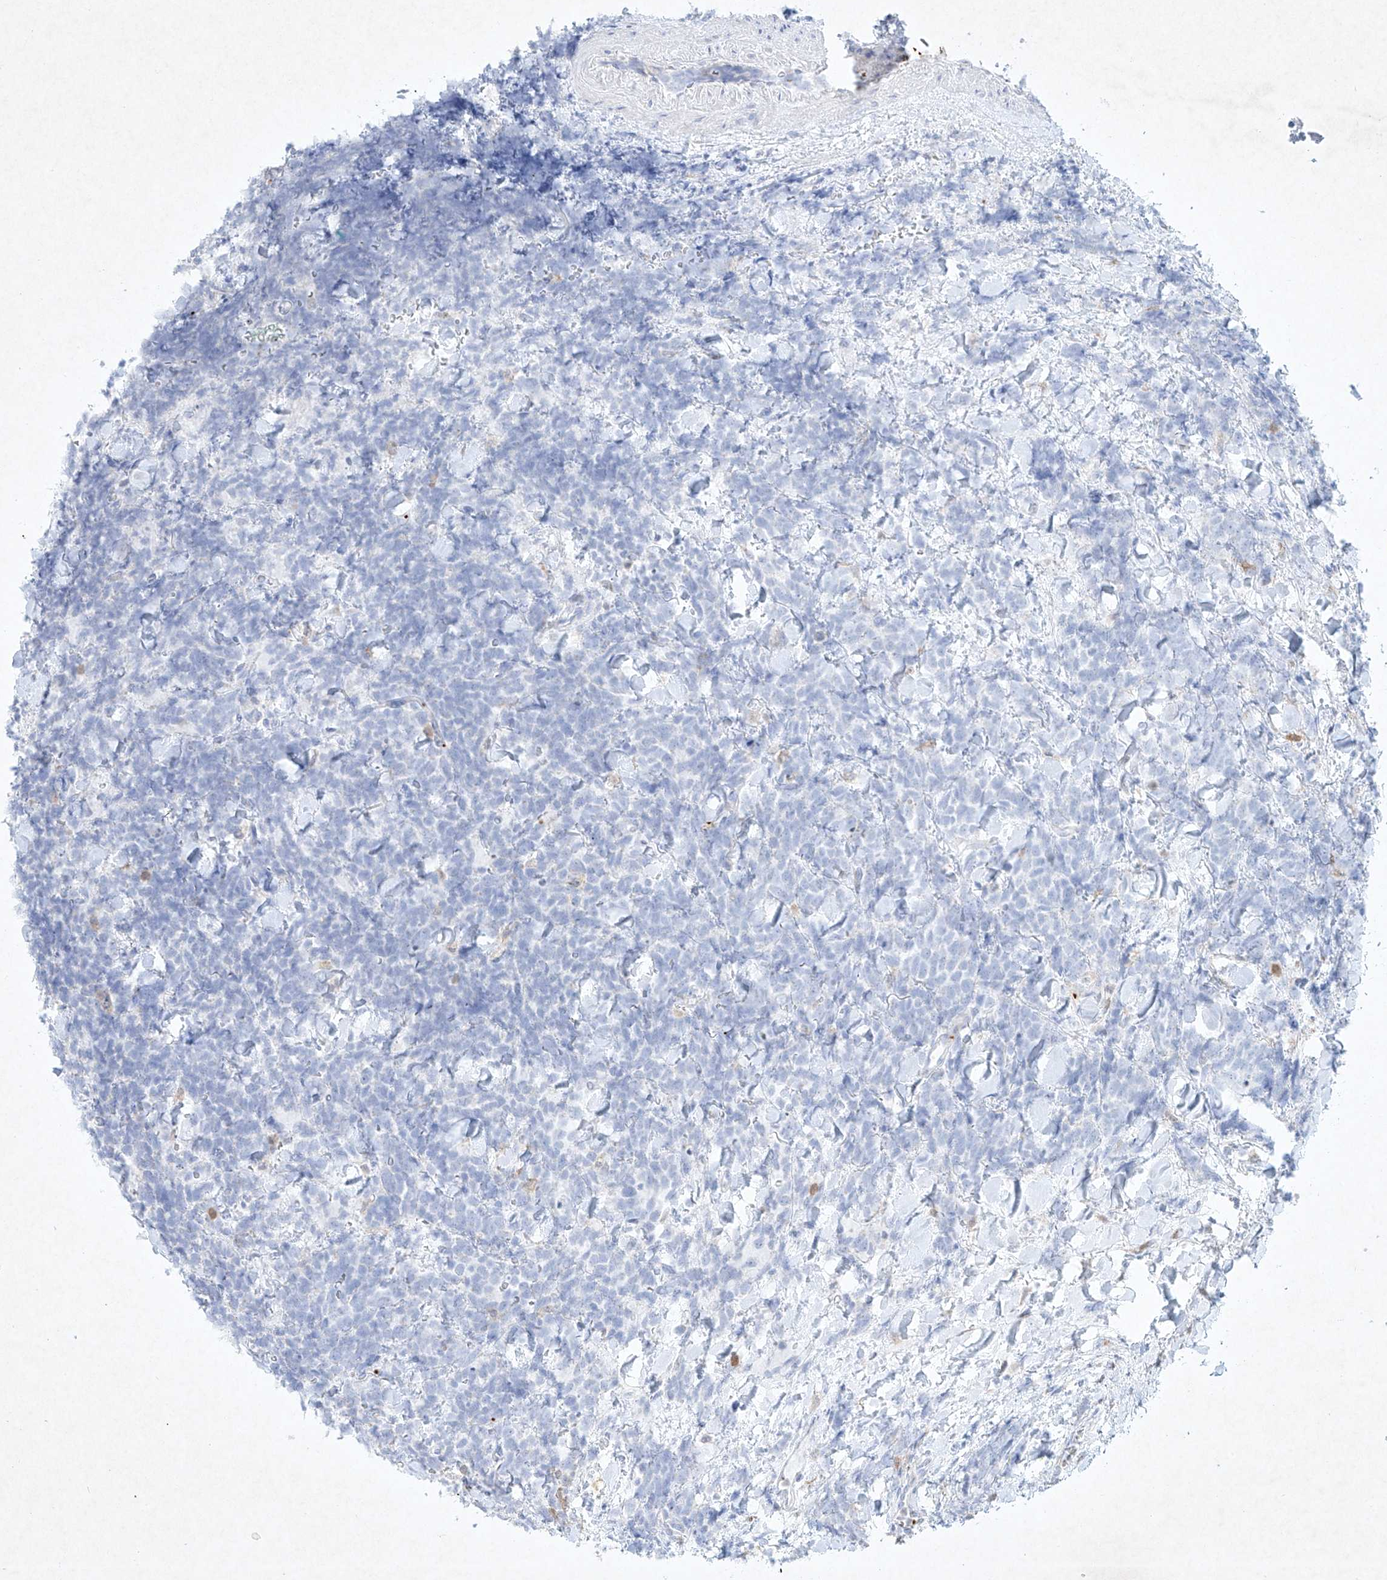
{"staining": {"intensity": "negative", "quantity": "none", "location": "none"}, "tissue": "urothelial cancer", "cell_type": "Tumor cells", "image_type": "cancer", "snomed": [{"axis": "morphology", "description": "Urothelial carcinoma, High grade"}, {"axis": "topography", "description": "Urinary bladder"}], "caption": "Immunohistochemistry of urothelial cancer shows no positivity in tumor cells.", "gene": "PLEK", "patient": {"sex": "female", "age": 82}}